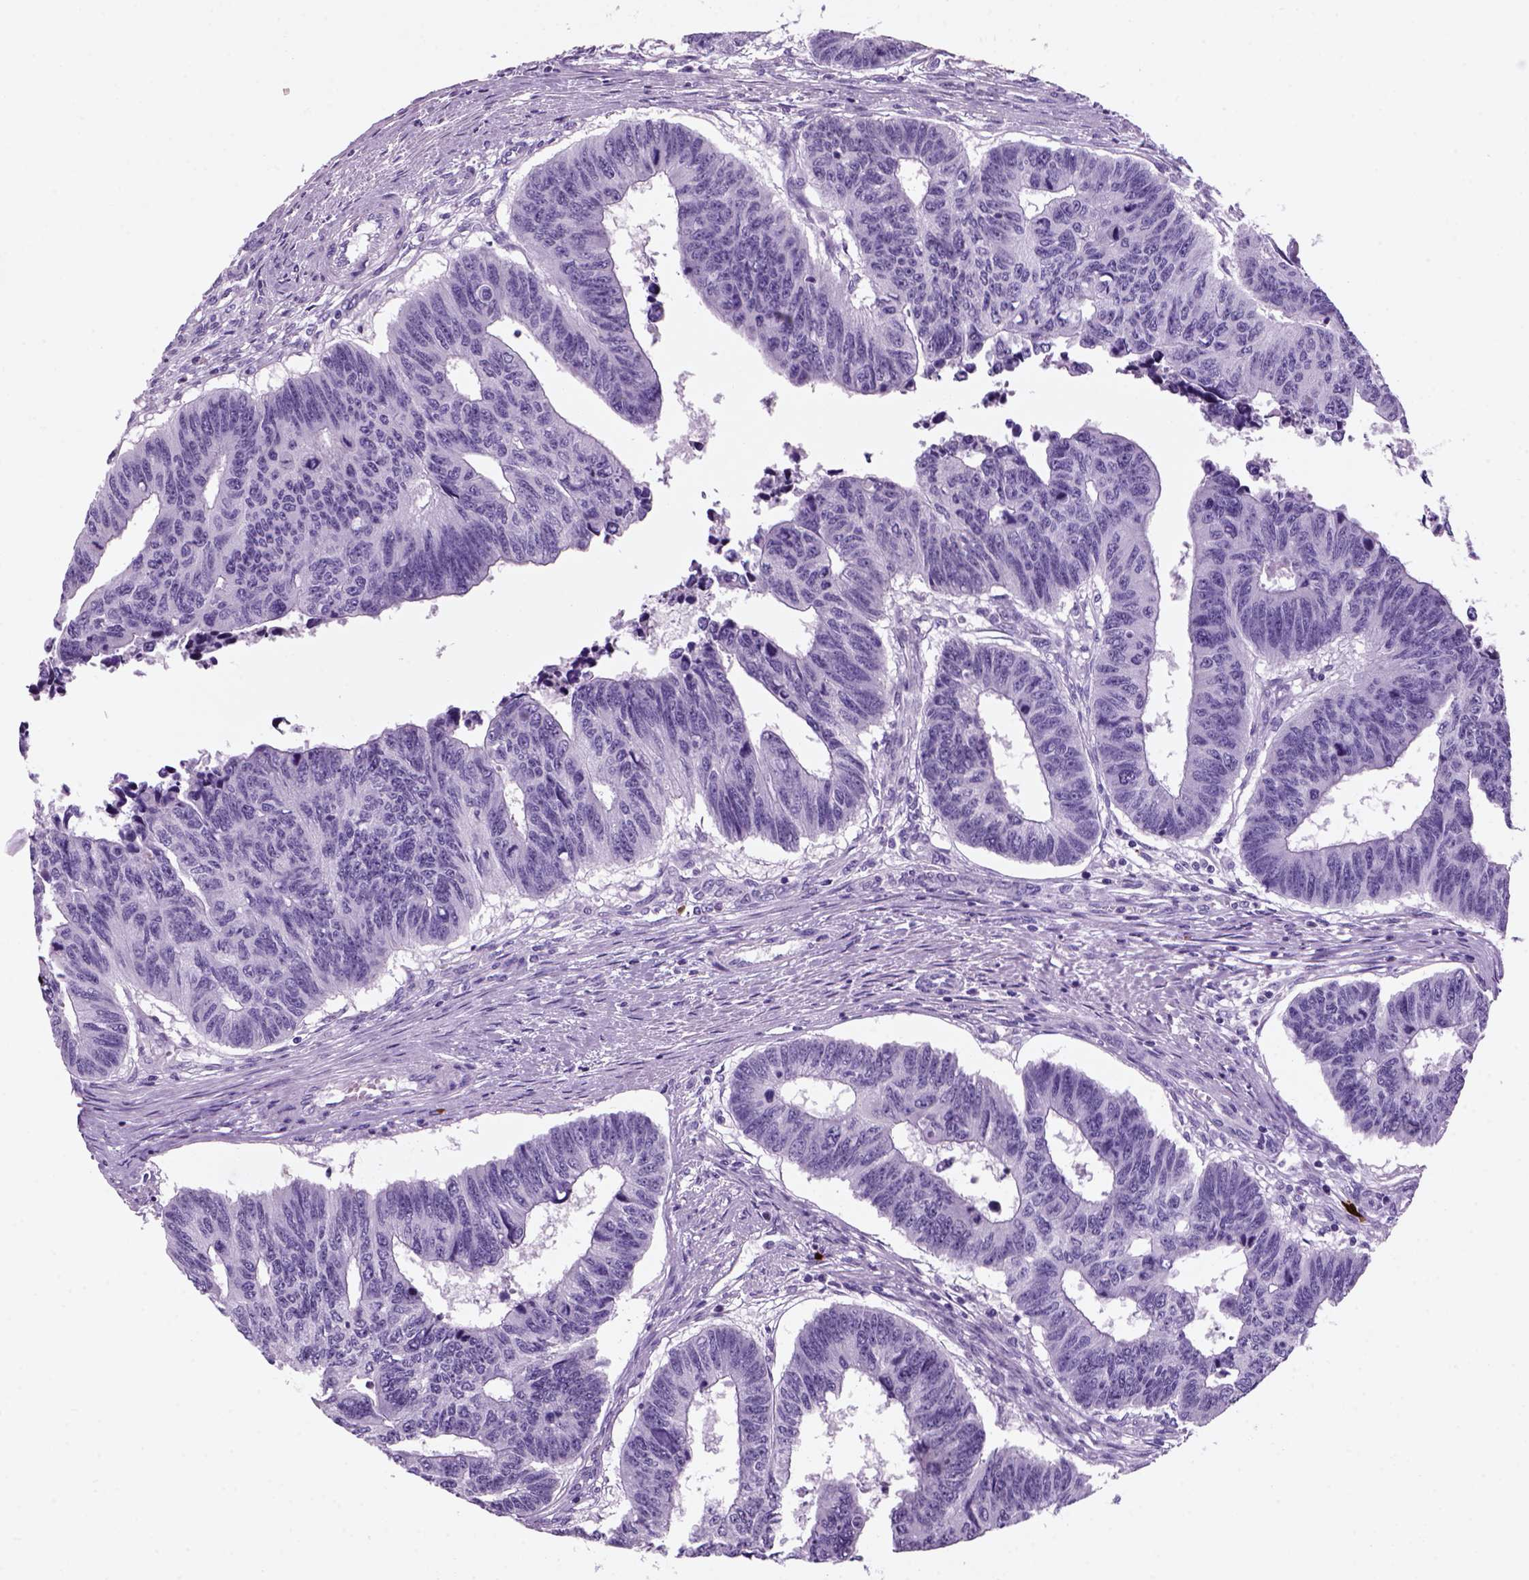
{"staining": {"intensity": "negative", "quantity": "none", "location": "none"}, "tissue": "colorectal cancer", "cell_type": "Tumor cells", "image_type": "cancer", "snomed": [{"axis": "morphology", "description": "Adenocarcinoma, NOS"}, {"axis": "topography", "description": "Rectum"}], "caption": "This is an IHC histopathology image of human colorectal cancer. There is no positivity in tumor cells.", "gene": "MZB1", "patient": {"sex": "female", "age": 85}}